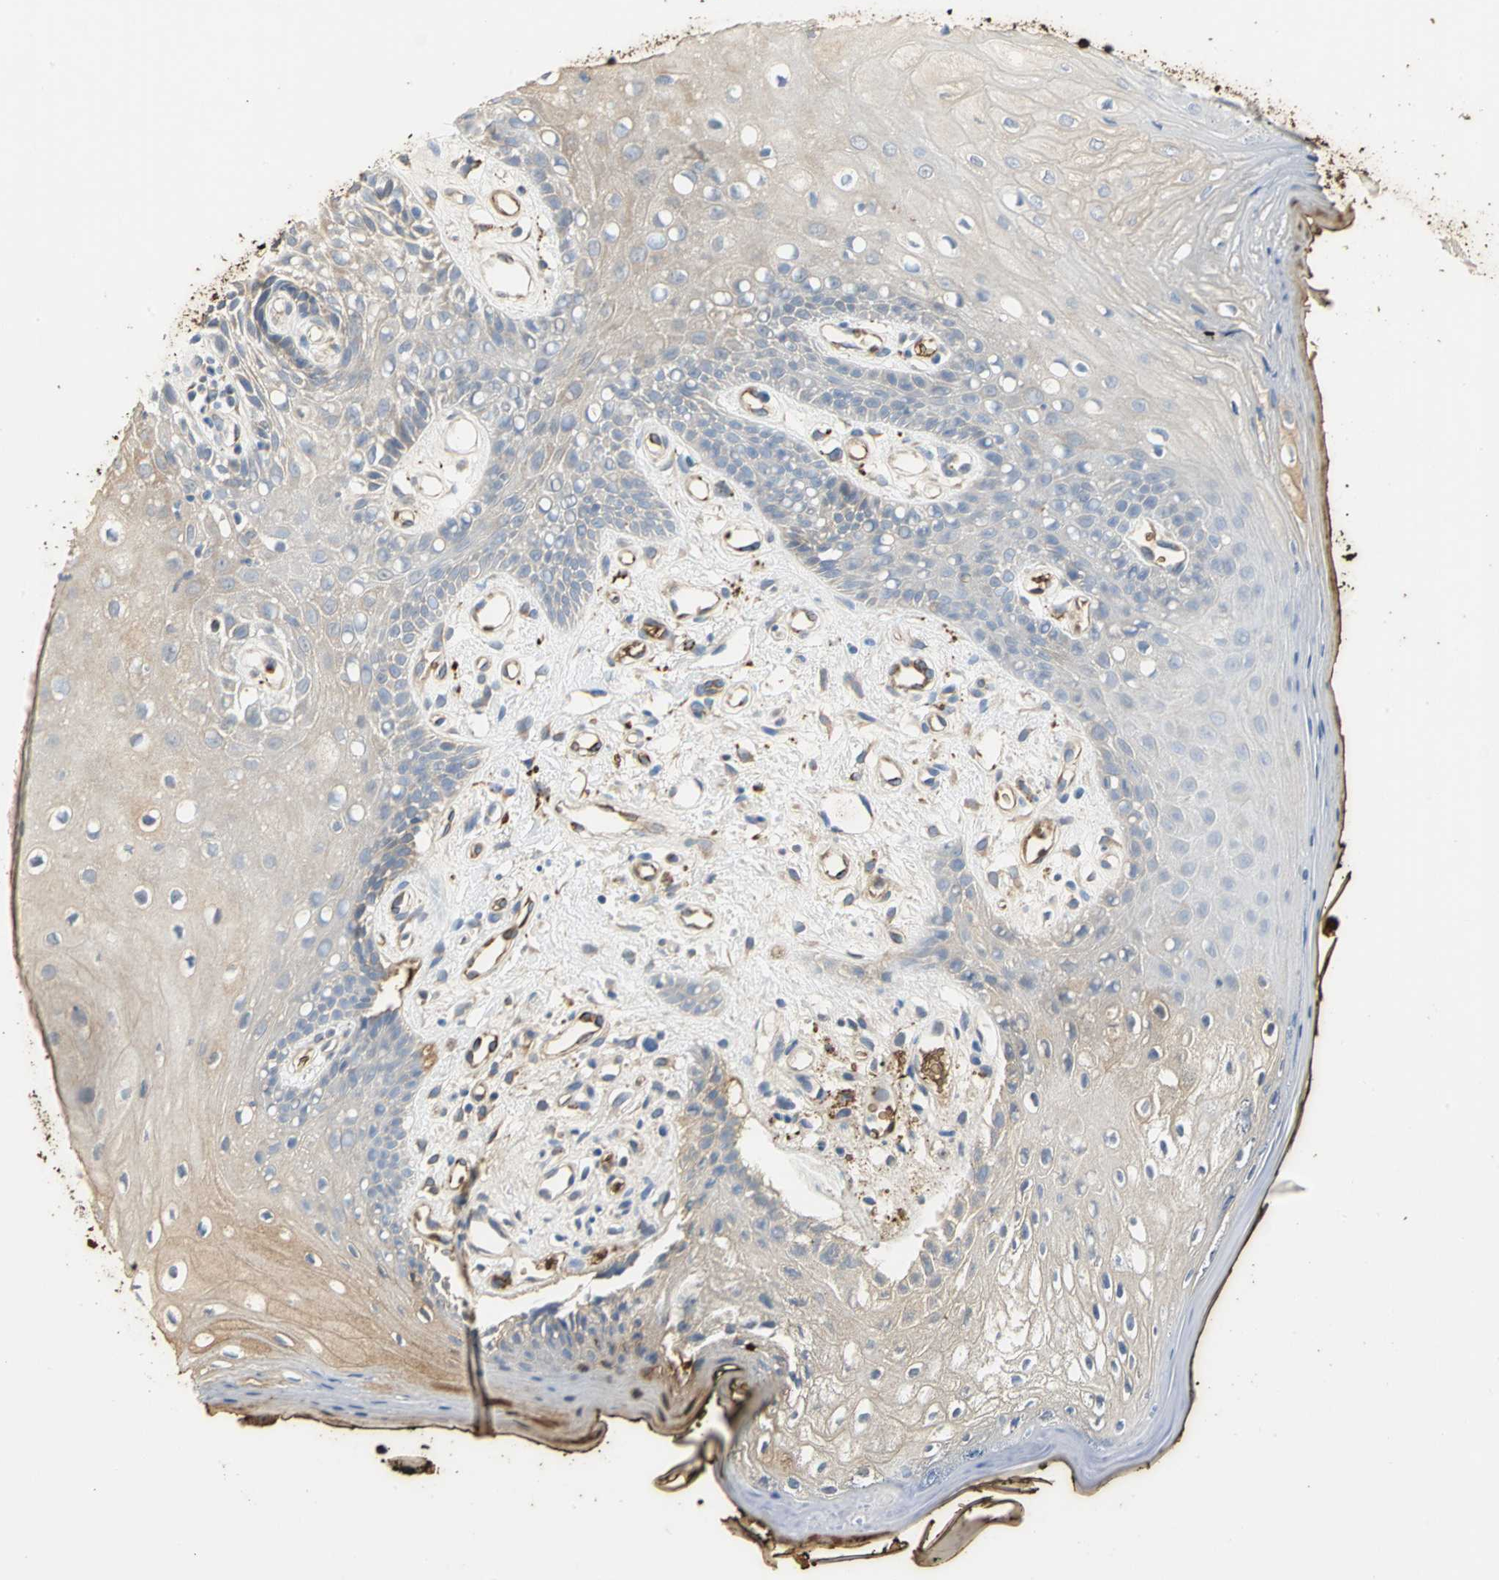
{"staining": {"intensity": "moderate", "quantity": "<25%", "location": "cytoplasmic/membranous"}, "tissue": "oral mucosa", "cell_type": "Squamous epithelial cells", "image_type": "normal", "snomed": [{"axis": "morphology", "description": "Normal tissue, NOS"}, {"axis": "morphology", "description": "Squamous cell carcinoma, NOS"}, {"axis": "topography", "description": "Skeletal muscle"}, {"axis": "topography", "description": "Oral tissue"}, {"axis": "topography", "description": "Head-Neck"}], "caption": "Approximately <25% of squamous epithelial cells in unremarkable human oral mucosa exhibit moderate cytoplasmic/membranous protein positivity as visualized by brown immunohistochemical staining.", "gene": "TREM1", "patient": {"sex": "female", "age": 84}}